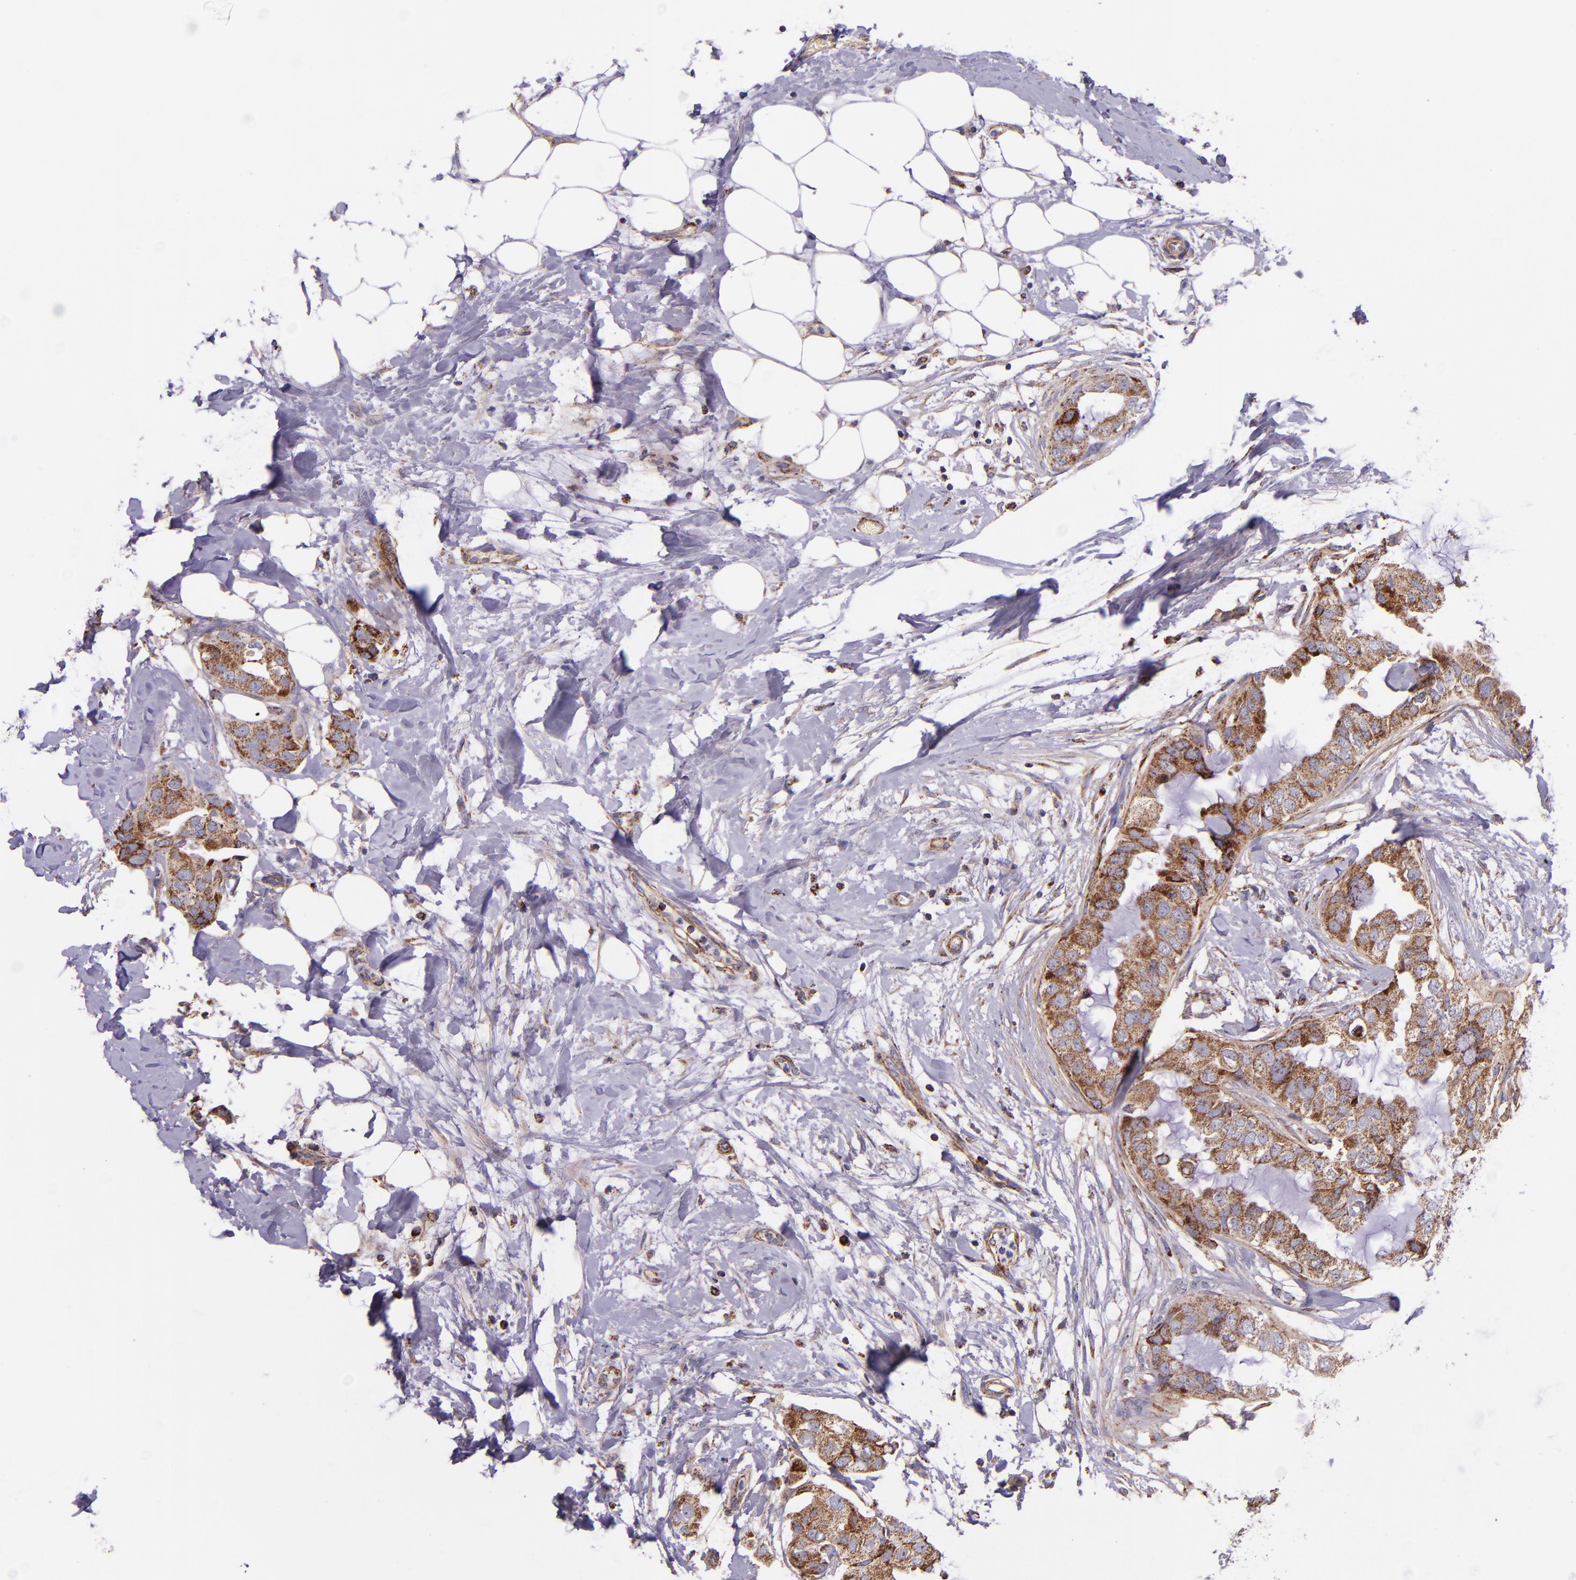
{"staining": {"intensity": "moderate", "quantity": ">75%", "location": "cytoplasmic/membranous"}, "tissue": "breast cancer", "cell_type": "Tumor cells", "image_type": "cancer", "snomed": [{"axis": "morphology", "description": "Duct carcinoma"}, {"axis": "topography", "description": "Breast"}], "caption": "Immunohistochemical staining of human infiltrating ductal carcinoma (breast) reveals moderate cytoplasmic/membranous protein expression in about >75% of tumor cells.", "gene": "IDH3G", "patient": {"sex": "female", "age": 40}}